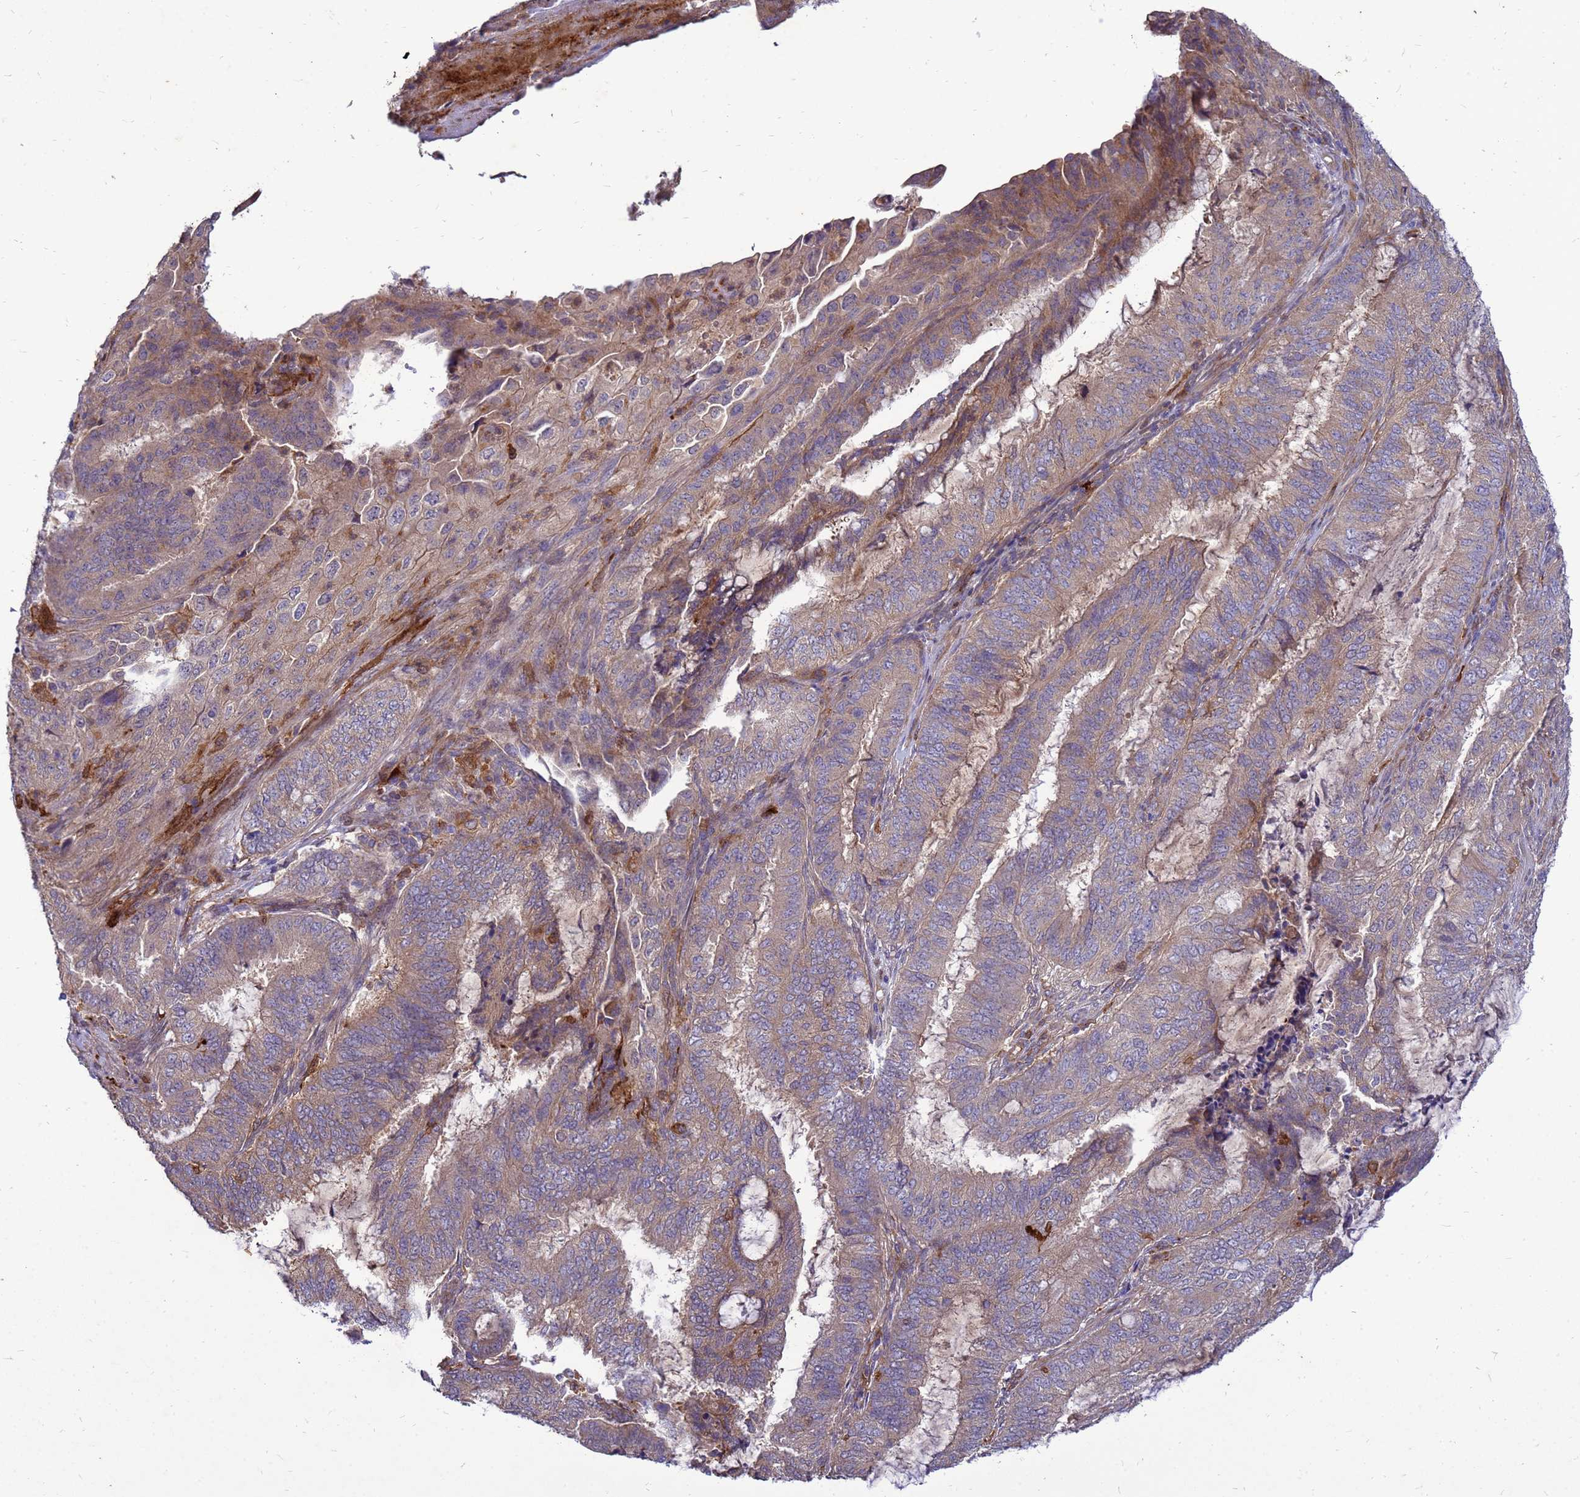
{"staining": {"intensity": "weak", "quantity": ">75%", "location": "cytoplasmic/membranous"}, "tissue": "endometrial cancer", "cell_type": "Tumor cells", "image_type": "cancer", "snomed": [{"axis": "morphology", "description": "Adenocarcinoma, NOS"}, {"axis": "topography", "description": "Endometrium"}], "caption": "A high-resolution image shows immunohistochemistry staining of adenocarcinoma (endometrial), which reveals weak cytoplasmic/membranous staining in about >75% of tumor cells. The staining is performed using DAB brown chromogen to label protein expression. The nuclei are counter-stained blue using hematoxylin.", "gene": "RNF215", "patient": {"sex": "female", "age": 51}}